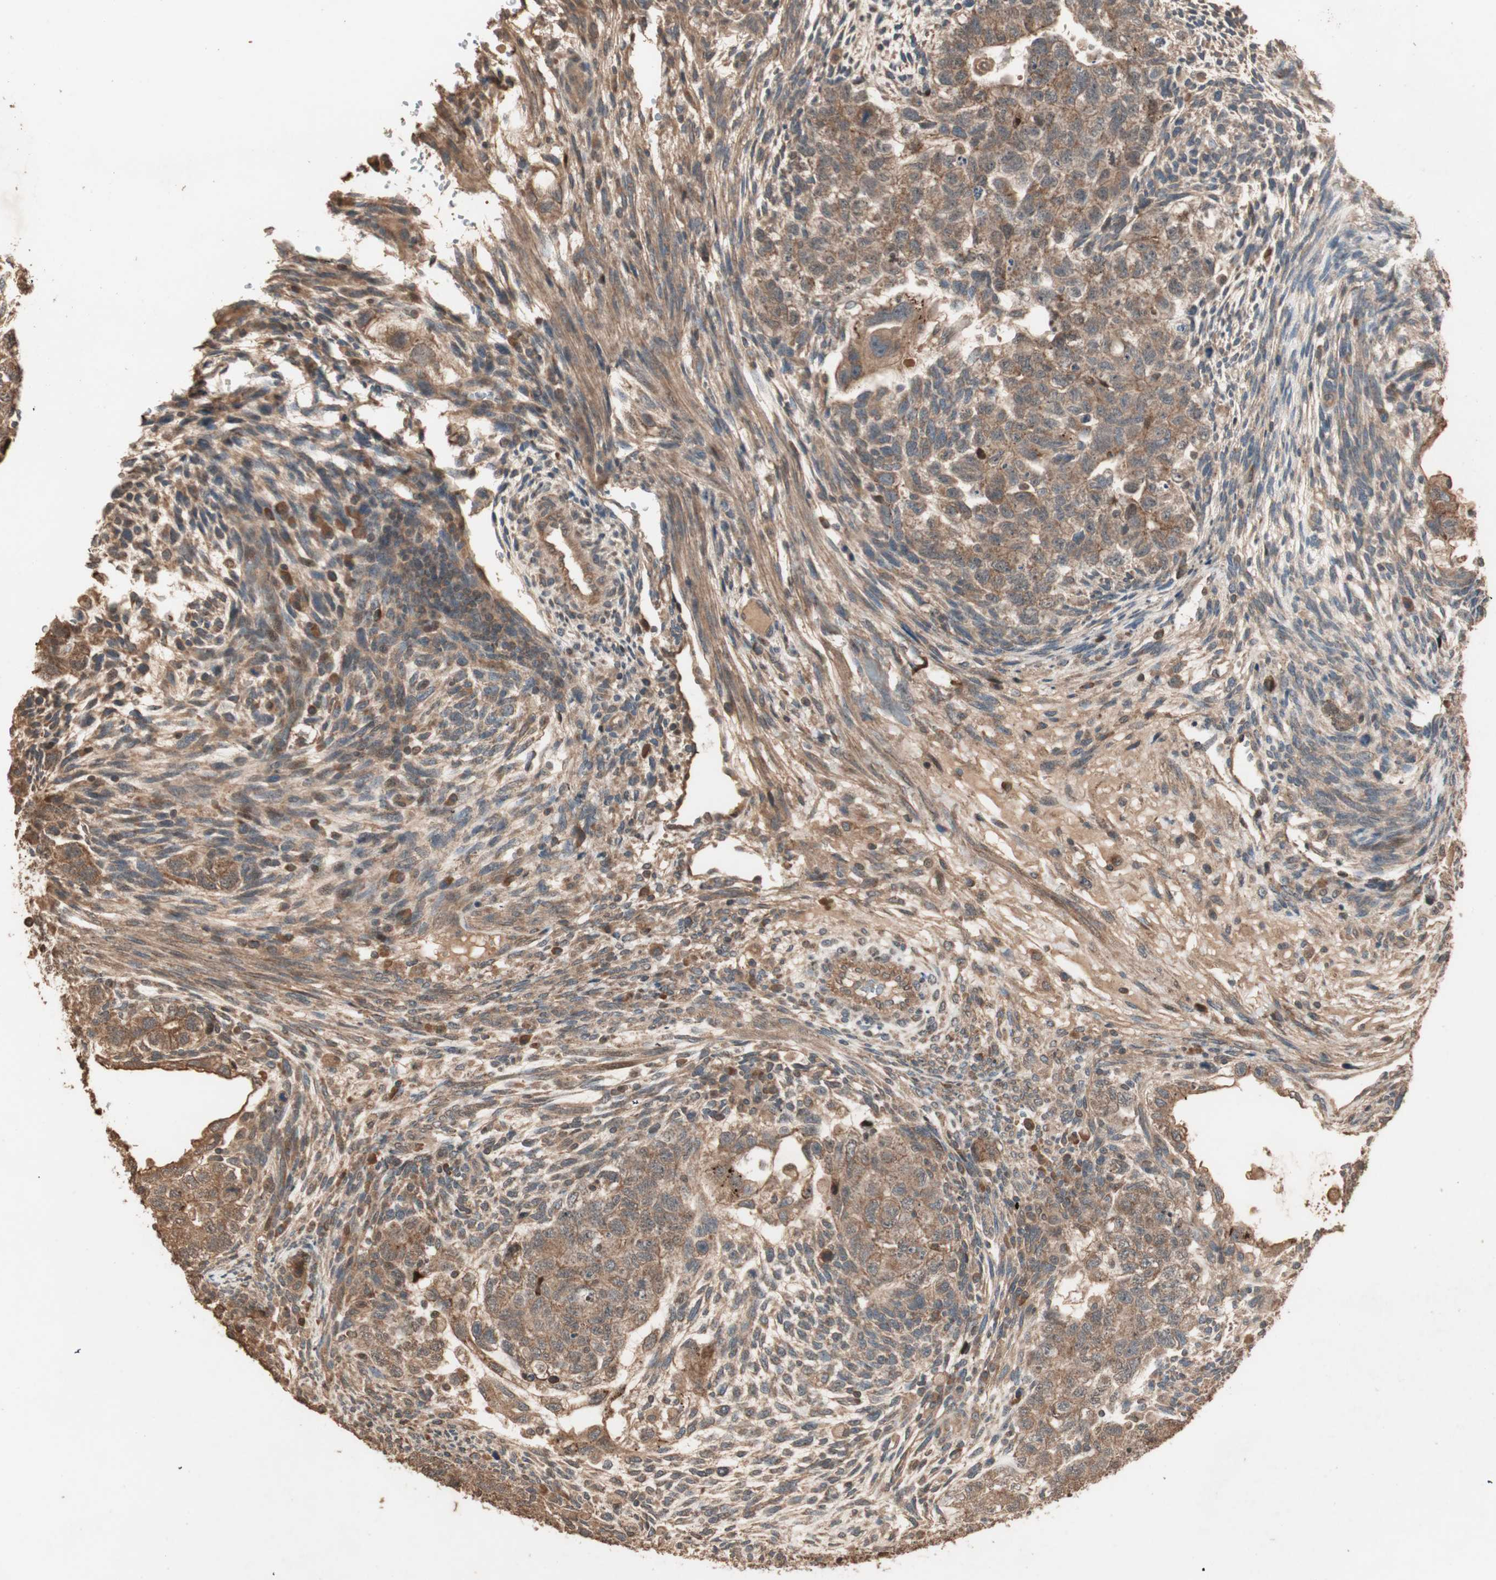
{"staining": {"intensity": "moderate", "quantity": ">75%", "location": "cytoplasmic/membranous"}, "tissue": "testis cancer", "cell_type": "Tumor cells", "image_type": "cancer", "snomed": [{"axis": "morphology", "description": "Normal tissue, NOS"}, {"axis": "morphology", "description": "Carcinoma, Embryonal, NOS"}, {"axis": "topography", "description": "Testis"}], "caption": "This micrograph displays IHC staining of human testis cancer, with medium moderate cytoplasmic/membranous expression in approximately >75% of tumor cells.", "gene": "USP20", "patient": {"sex": "male", "age": 36}}